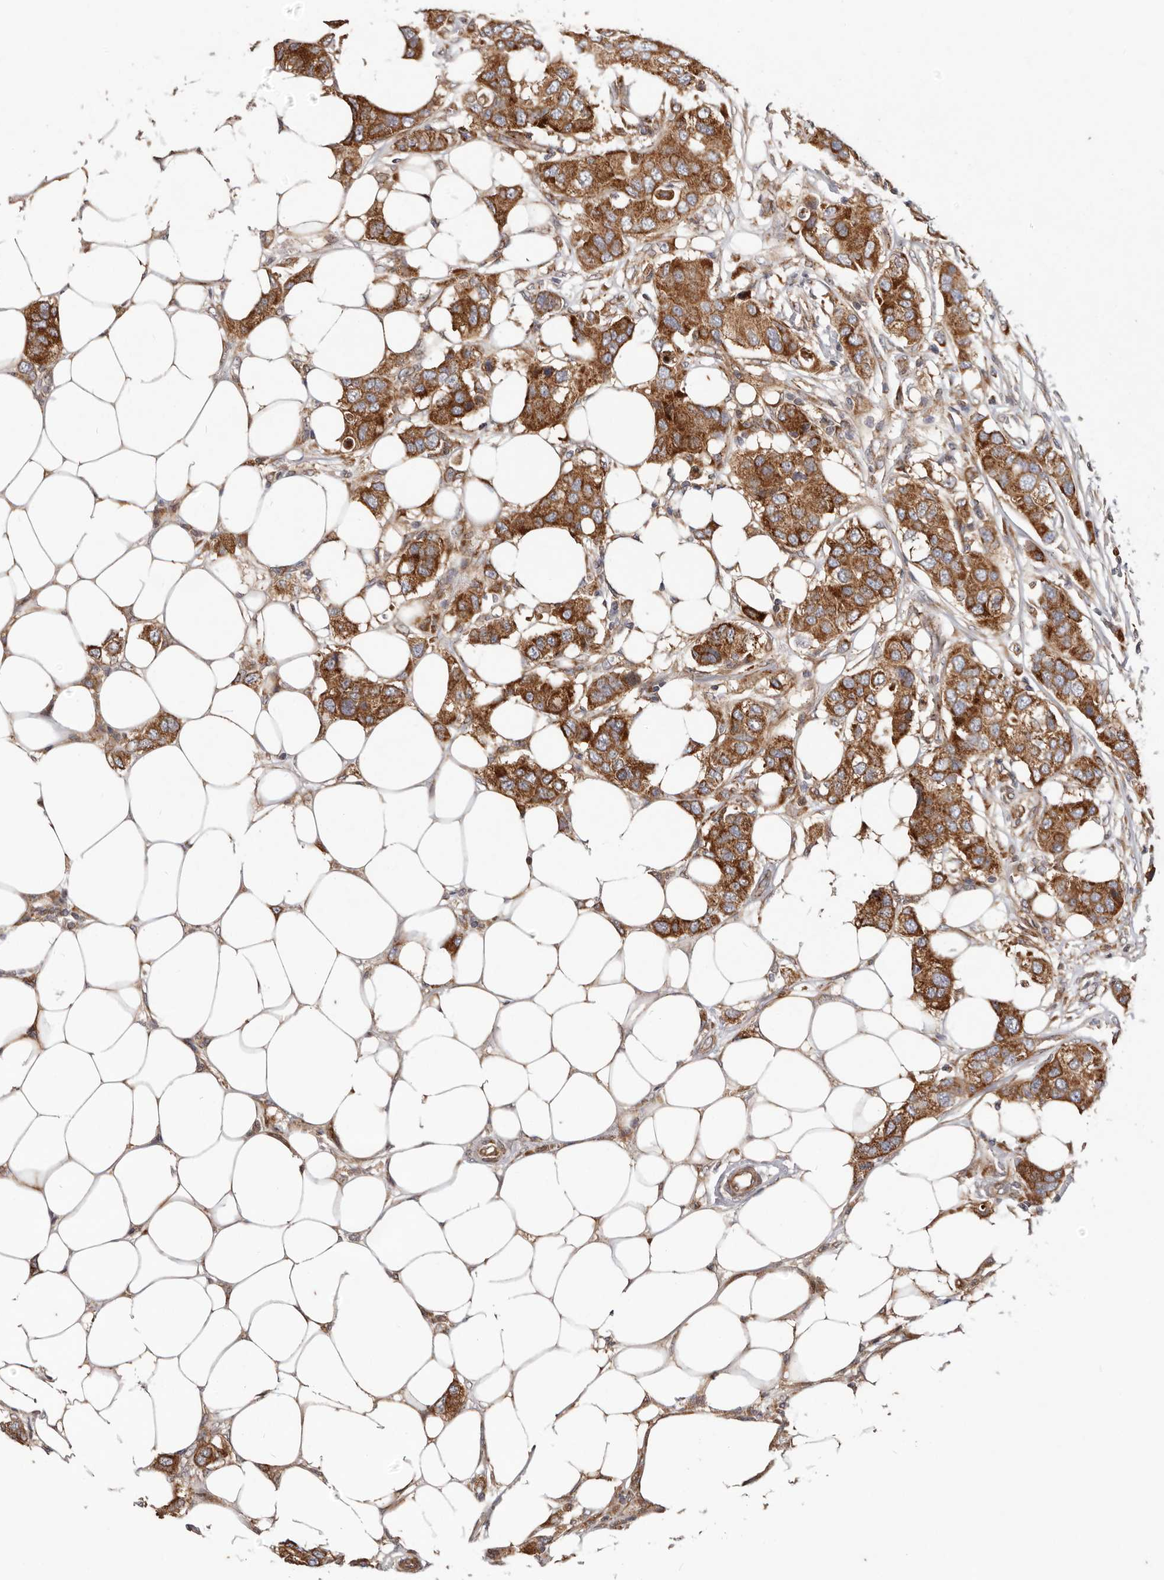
{"staining": {"intensity": "strong", "quantity": ">75%", "location": "cytoplasmic/membranous"}, "tissue": "breast cancer", "cell_type": "Tumor cells", "image_type": "cancer", "snomed": [{"axis": "morphology", "description": "Duct carcinoma"}, {"axis": "topography", "description": "Breast"}], "caption": "Strong cytoplasmic/membranous positivity for a protein is appreciated in about >75% of tumor cells of breast intraductal carcinoma using IHC.", "gene": "MRPS10", "patient": {"sex": "female", "age": 50}}